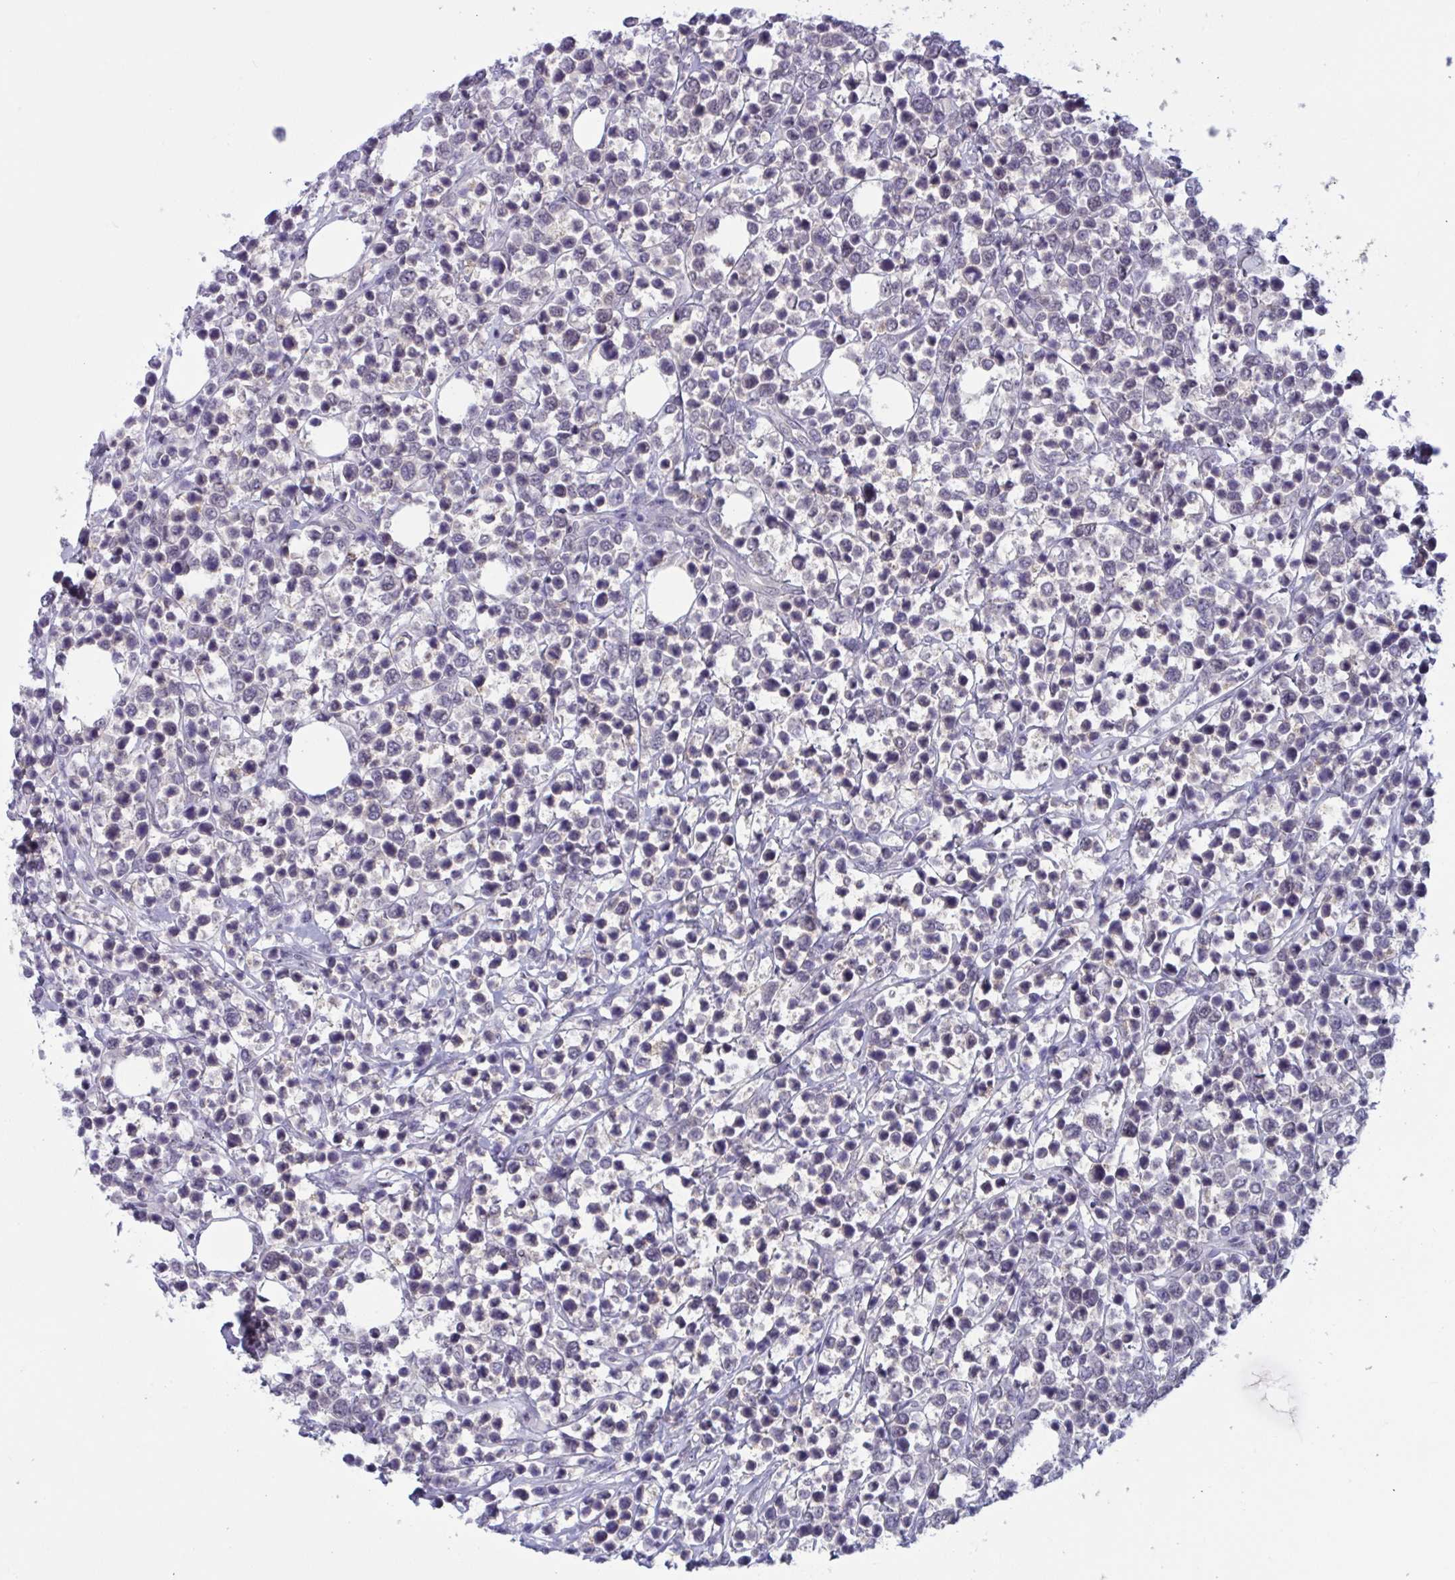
{"staining": {"intensity": "negative", "quantity": "none", "location": "none"}, "tissue": "lymphoma", "cell_type": "Tumor cells", "image_type": "cancer", "snomed": [{"axis": "morphology", "description": "Malignant lymphoma, non-Hodgkin's type, Low grade"}, {"axis": "topography", "description": "Lymph node"}], "caption": "This is an immunohistochemistry histopathology image of human low-grade malignant lymphoma, non-Hodgkin's type. There is no staining in tumor cells.", "gene": "TSN", "patient": {"sex": "male", "age": 60}}